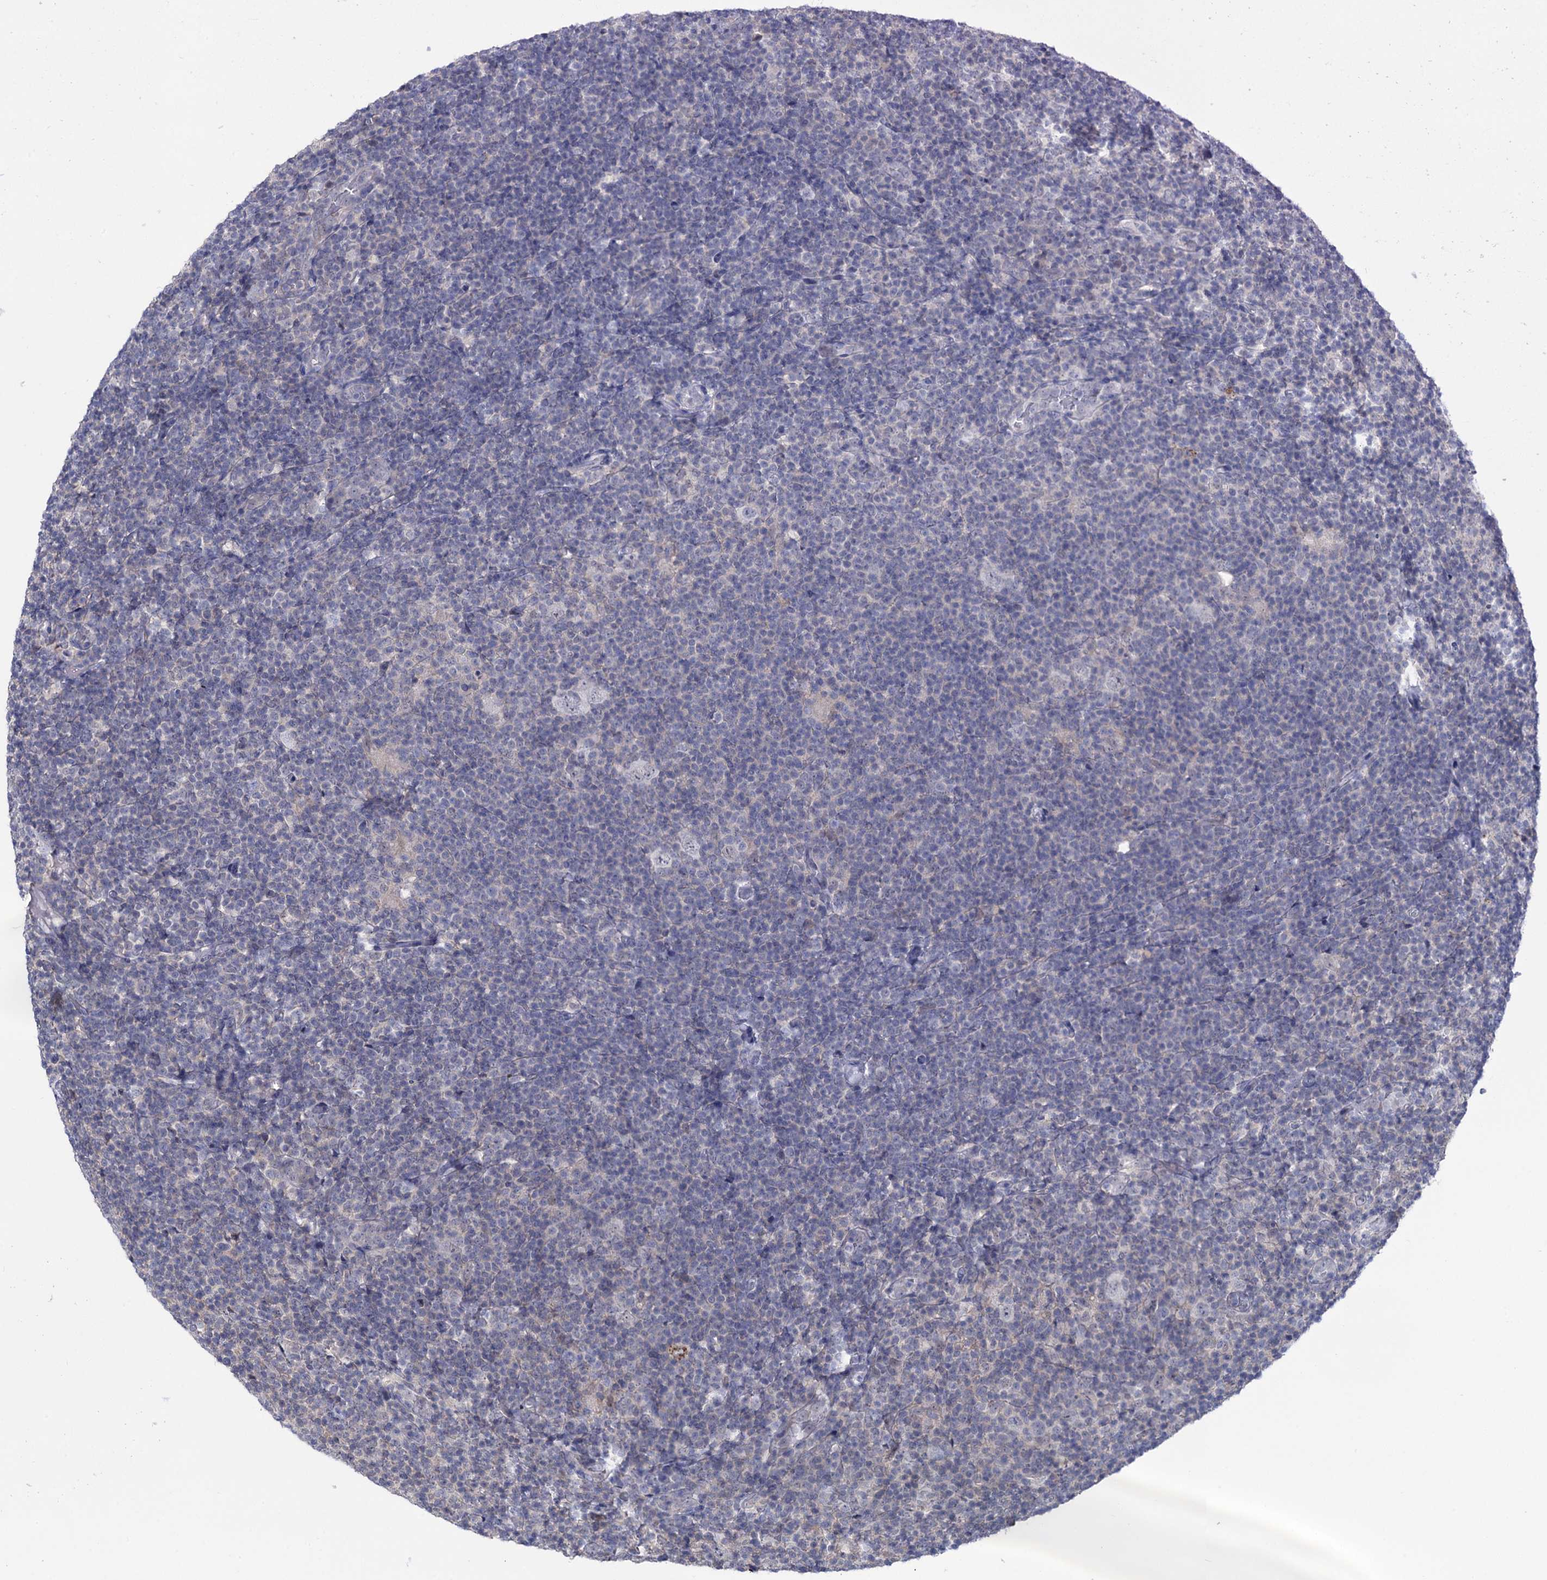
{"staining": {"intensity": "negative", "quantity": "none", "location": "none"}, "tissue": "lymphoma", "cell_type": "Tumor cells", "image_type": "cancer", "snomed": [{"axis": "morphology", "description": "Hodgkin's disease, NOS"}, {"axis": "topography", "description": "Lymph node"}], "caption": "Immunohistochemistry of lymphoma shows no staining in tumor cells. Brightfield microscopy of immunohistochemistry stained with DAB (3,3'-diaminobenzidine) (brown) and hematoxylin (blue), captured at high magnification.", "gene": "NEK10", "patient": {"sex": "female", "age": 57}}